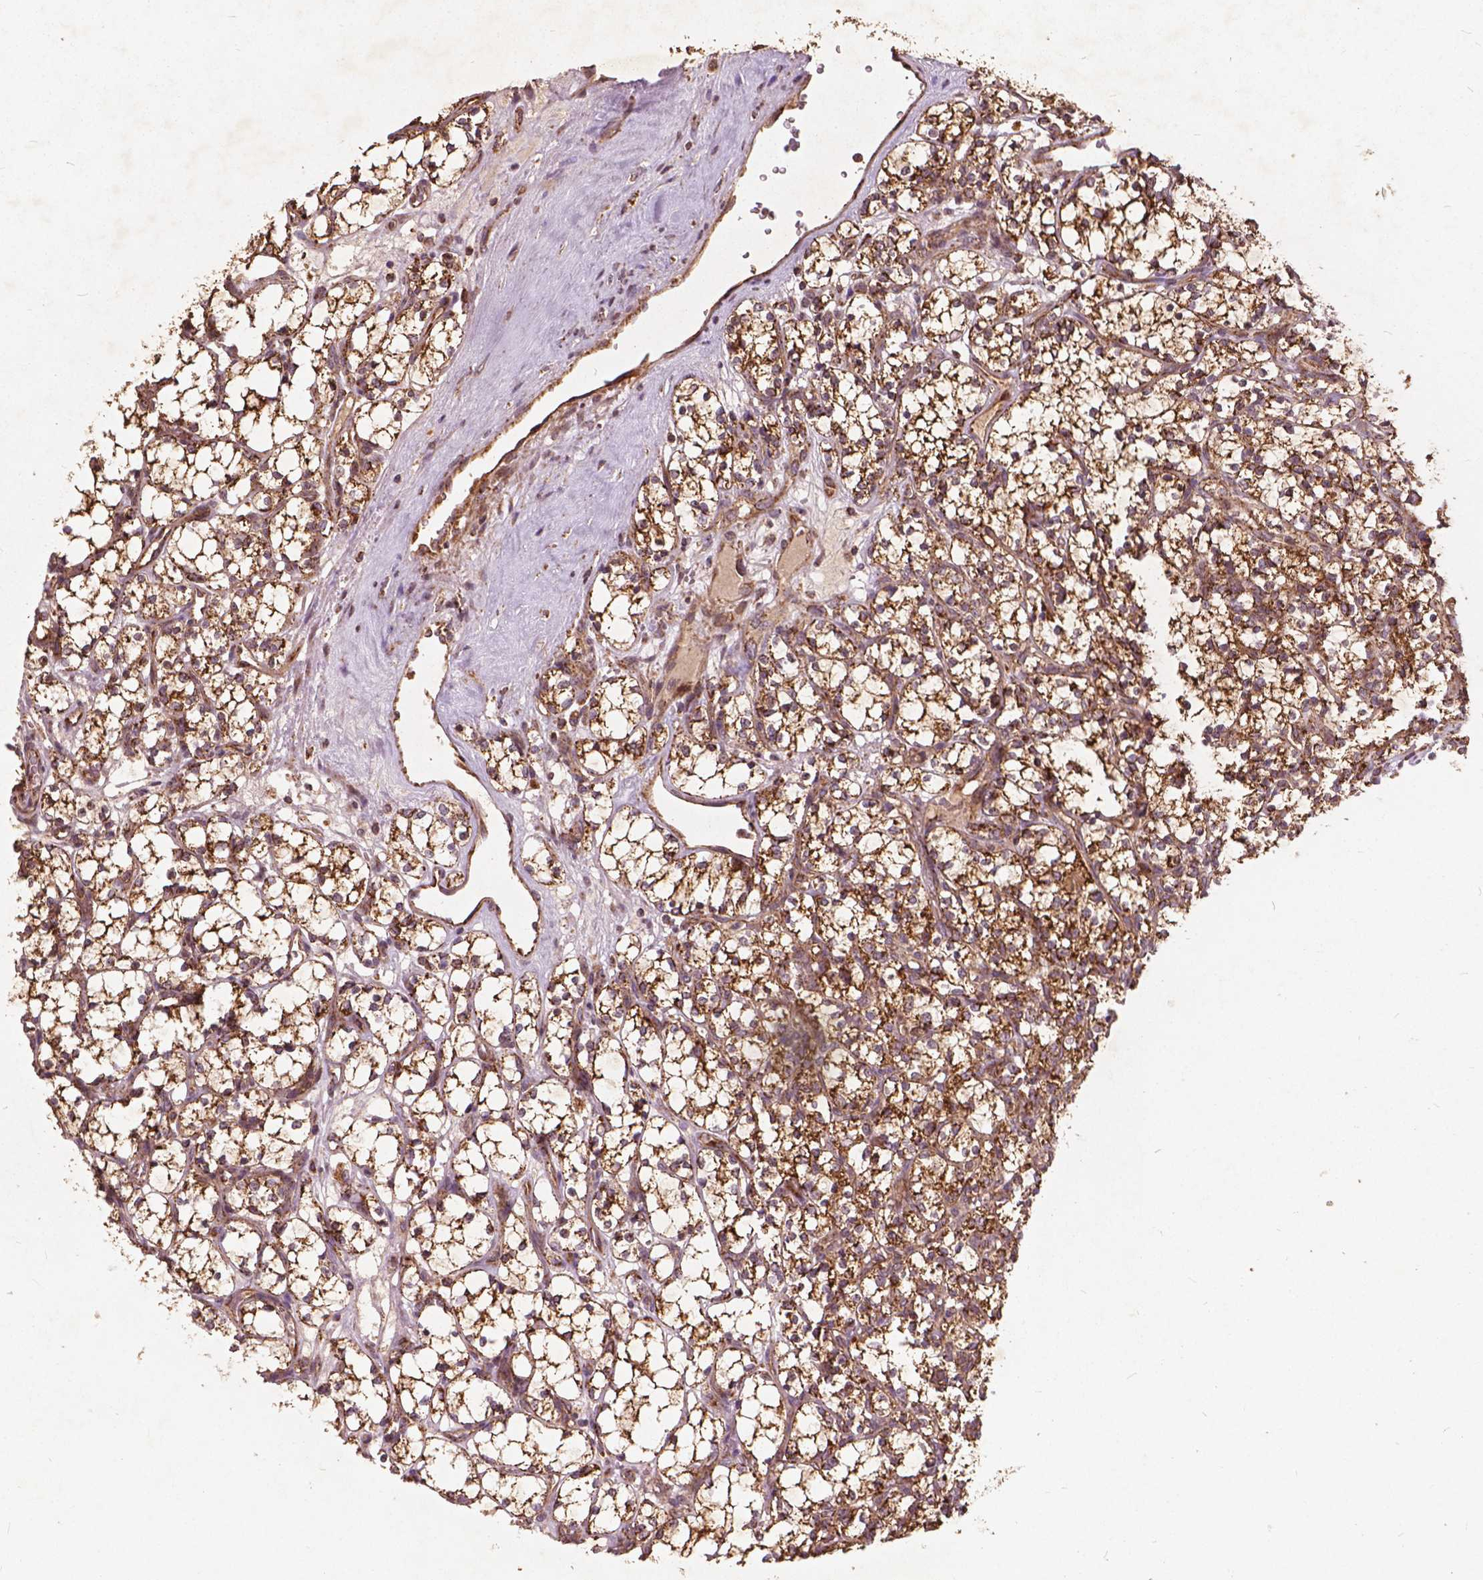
{"staining": {"intensity": "moderate", "quantity": ">75%", "location": "cytoplasmic/membranous"}, "tissue": "renal cancer", "cell_type": "Tumor cells", "image_type": "cancer", "snomed": [{"axis": "morphology", "description": "Adenocarcinoma, NOS"}, {"axis": "topography", "description": "Kidney"}], "caption": "This micrograph demonstrates immunohistochemistry staining of human renal cancer (adenocarcinoma), with medium moderate cytoplasmic/membranous staining in about >75% of tumor cells.", "gene": "UBXN2A", "patient": {"sex": "female", "age": 69}}